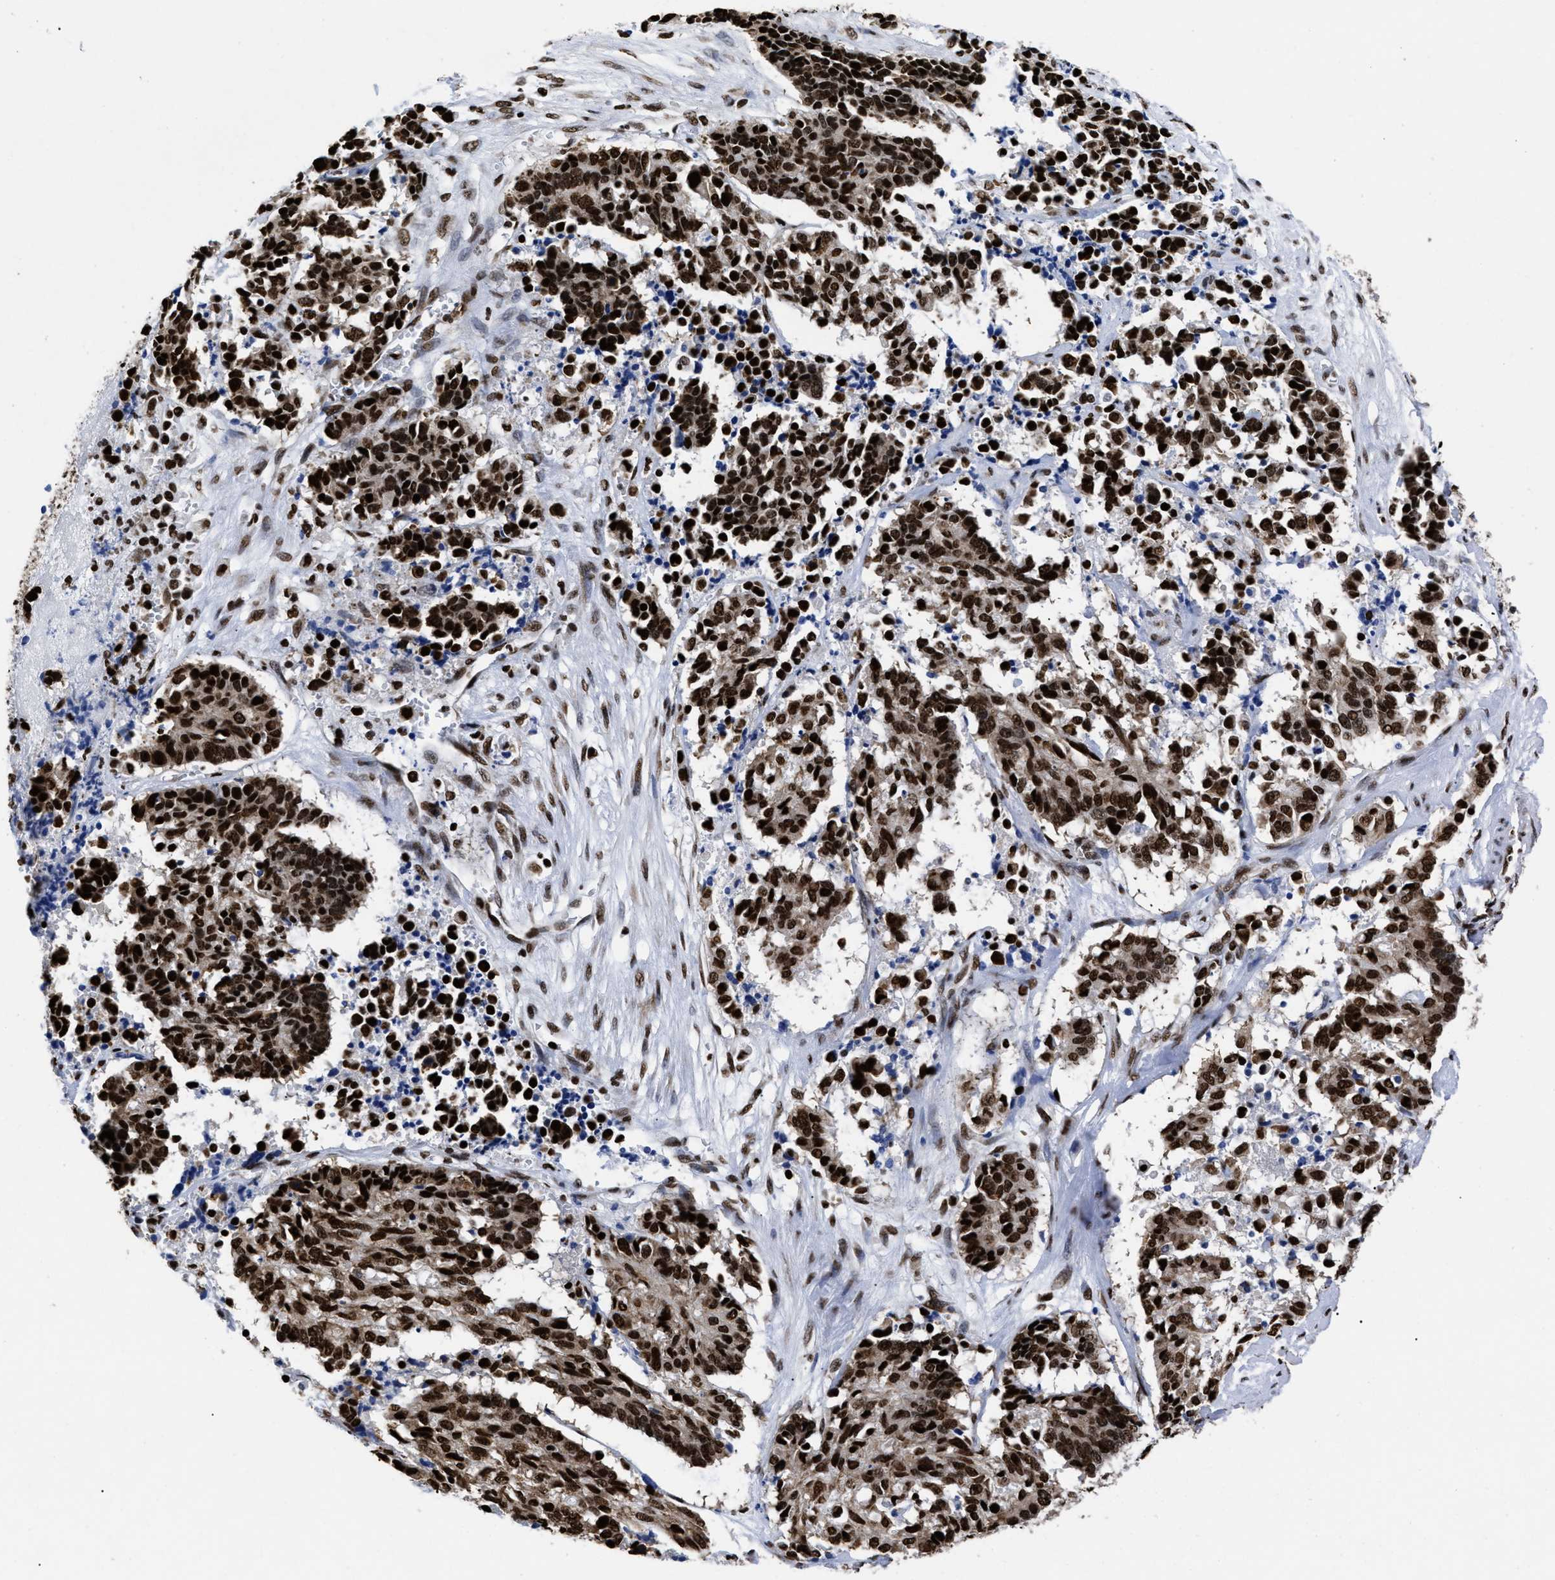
{"staining": {"intensity": "strong", "quantity": ">75%", "location": "nuclear"}, "tissue": "cervical cancer", "cell_type": "Tumor cells", "image_type": "cancer", "snomed": [{"axis": "morphology", "description": "Squamous cell carcinoma, NOS"}, {"axis": "topography", "description": "Cervix"}], "caption": "Protein staining of squamous cell carcinoma (cervical) tissue displays strong nuclear expression in about >75% of tumor cells.", "gene": "CALHM3", "patient": {"sex": "female", "age": 35}}